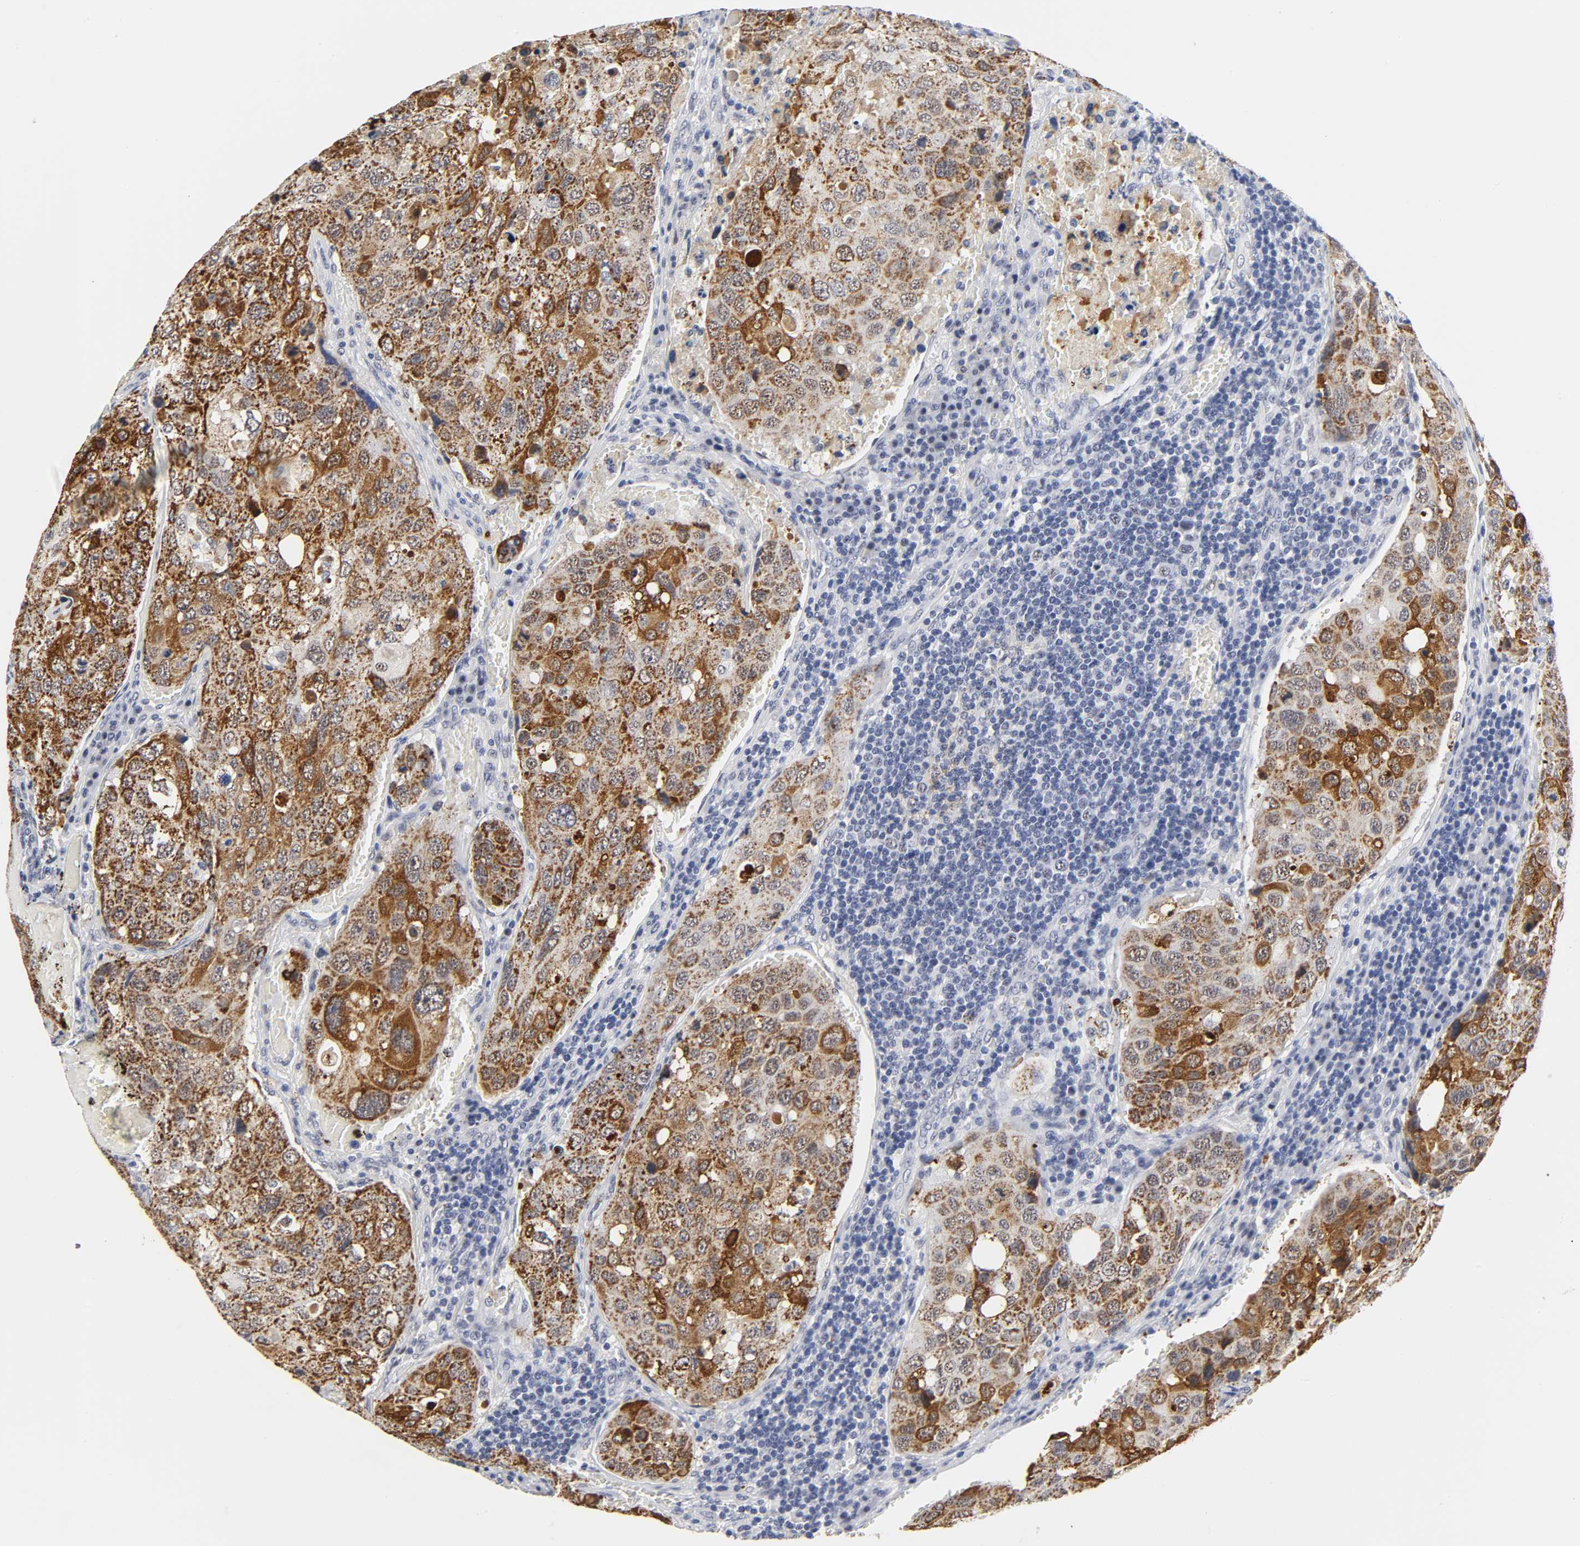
{"staining": {"intensity": "strong", "quantity": ">75%", "location": "cytoplasmic/membranous"}, "tissue": "urothelial cancer", "cell_type": "Tumor cells", "image_type": "cancer", "snomed": [{"axis": "morphology", "description": "Urothelial carcinoma, High grade"}, {"axis": "topography", "description": "Lymph node"}, {"axis": "topography", "description": "Urinary bladder"}], "caption": "DAB (3,3'-diaminobenzidine) immunohistochemical staining of high-grade urothelial carcinoma shows strong cytoplasmic/membranous protein staining in approximately >75% of tumor cells.", "gene": "GRHL2", "patient": {"sex": "male", "age": 51}}